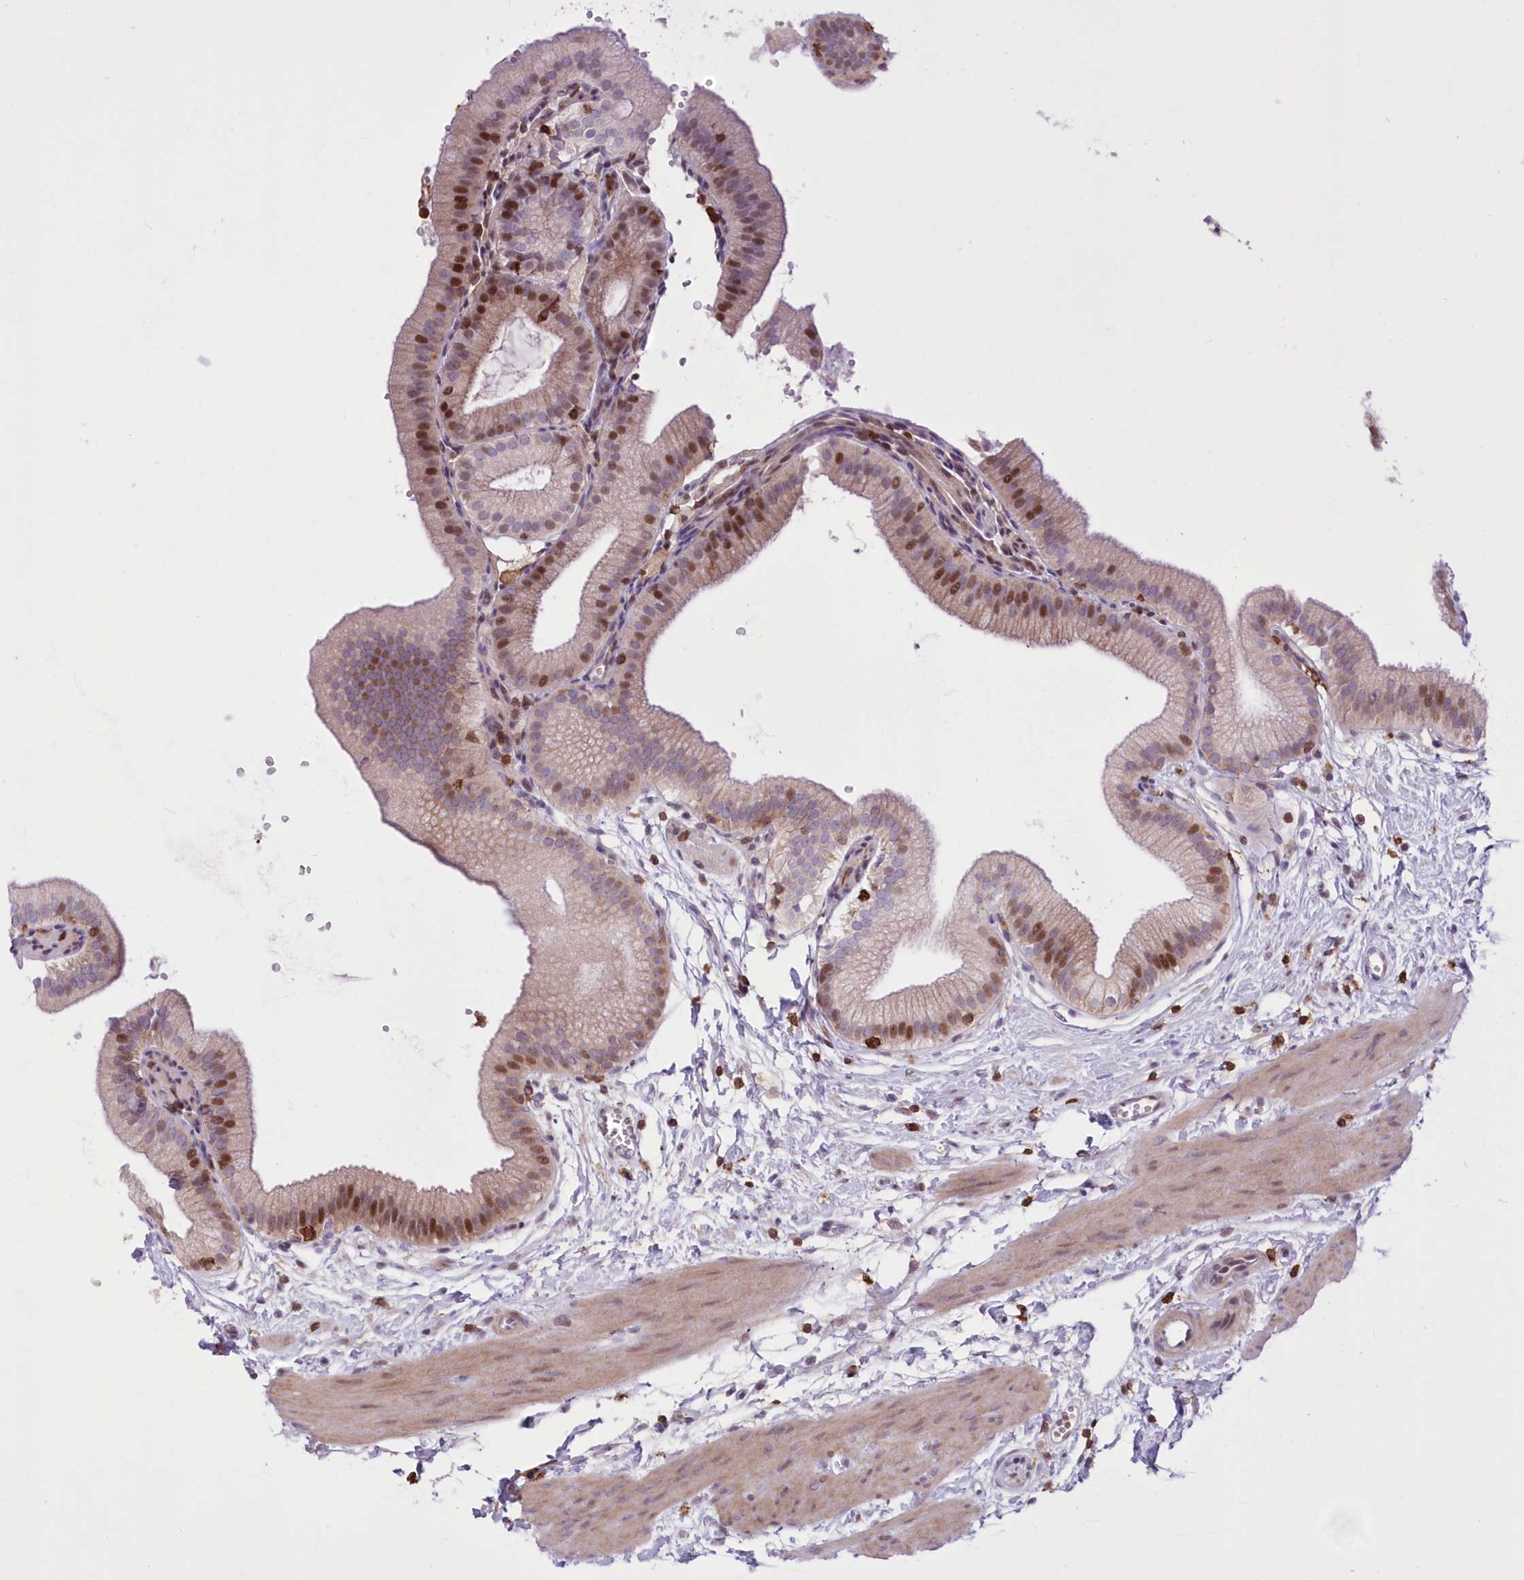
{"staining": {"intensity": "moderate", "quantity": "25%-75%", "location": "cytoplasmic/membranous,nuclear"}, "tissue": "gallbladder", "cell_type": "Glandular cells", "image_type": "normal", "snomed": [{"axis": "morphology", "description": "Normal tissue, NOS"}, {"axis": "topography", "description": "Gallbladder"}], "caption": "High-magnification brightfield microscopy of unremarkable gallbladder stained with DAB (3,3'-diaminobenzidine) (brown) and counterstained with hematoxylin (blue). glandular cells exhibit moderate cytoplasmic/membranous,nuclear staining is seen in approximately25%-75% of cells. The staining was performed using DAB to visualize the protein expression in brown, while the nuclei were stained in blue with hematoxylin (Magnification: 20x).", "gene": "RNPEPL1", "patient": {"sex": "male", "age": 55}}